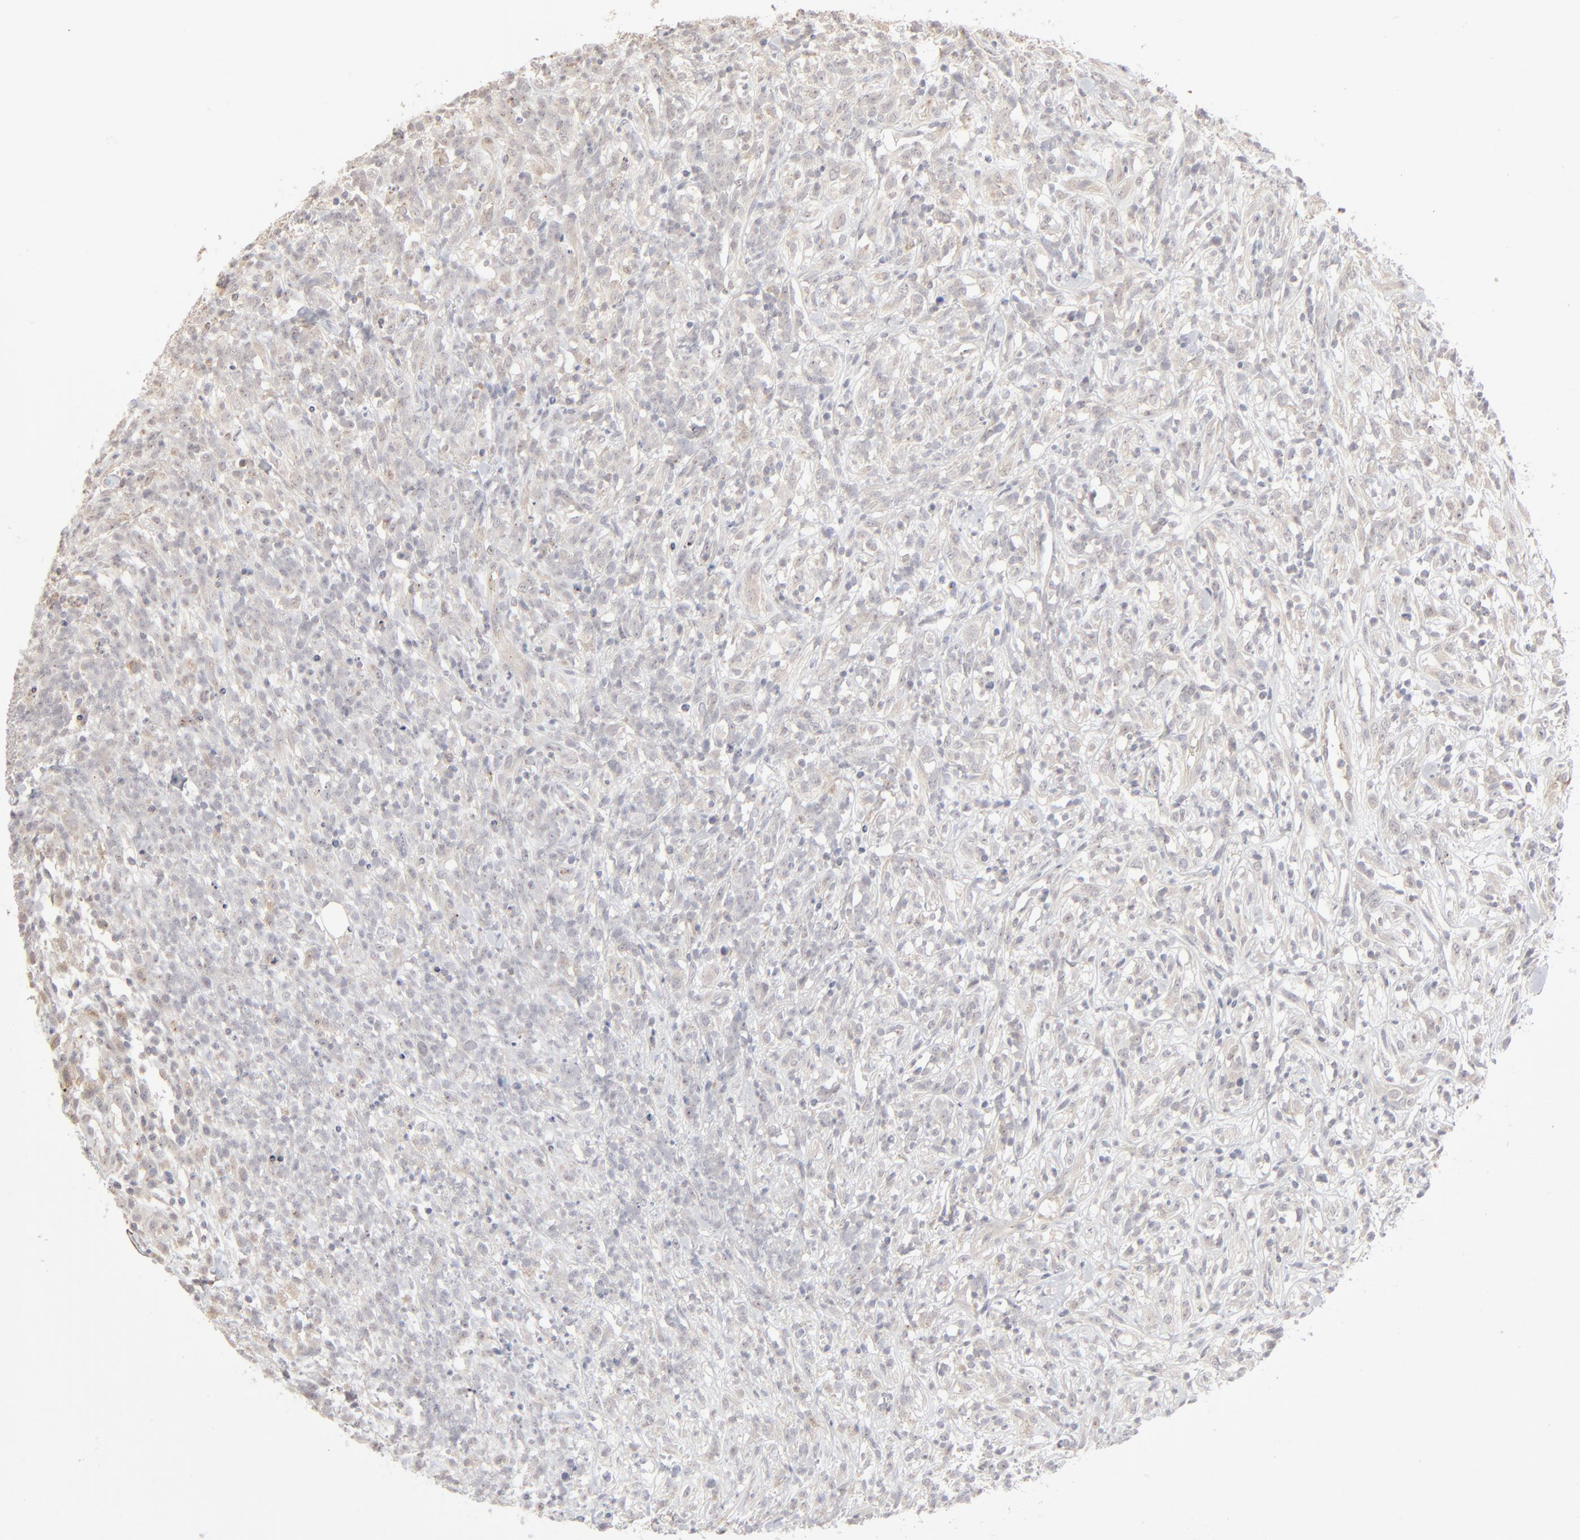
{"staining": {"intensity": "negative", "quantity": "none", "location": "none"}, "tissue": "lymphoma", "cell_type": "Tumor cells", "image_type": "cancer", "snomed": [{"axis": "morphology", "description": "Malignant lymphoma, non-Hodgkin's type, High grade"}, {"axis": "topography", "description": "Lymph node"}], "caption": "High magnification brightfield microscopy of lymphoma stained with DAB (3,3'-diaminobenzidine) (brown) and counterstained with hematoxylin (blue): tumor cells show no significant staining. Brightfield microscopy of immunohistochemistry (IHC) stained with DAB (3,3'-diaminobenzidine) (brown) and hematoxylin (blue), captured at high magnification.", "gene": "POMT2", "patient": {"sex": "female", "age": 73}}